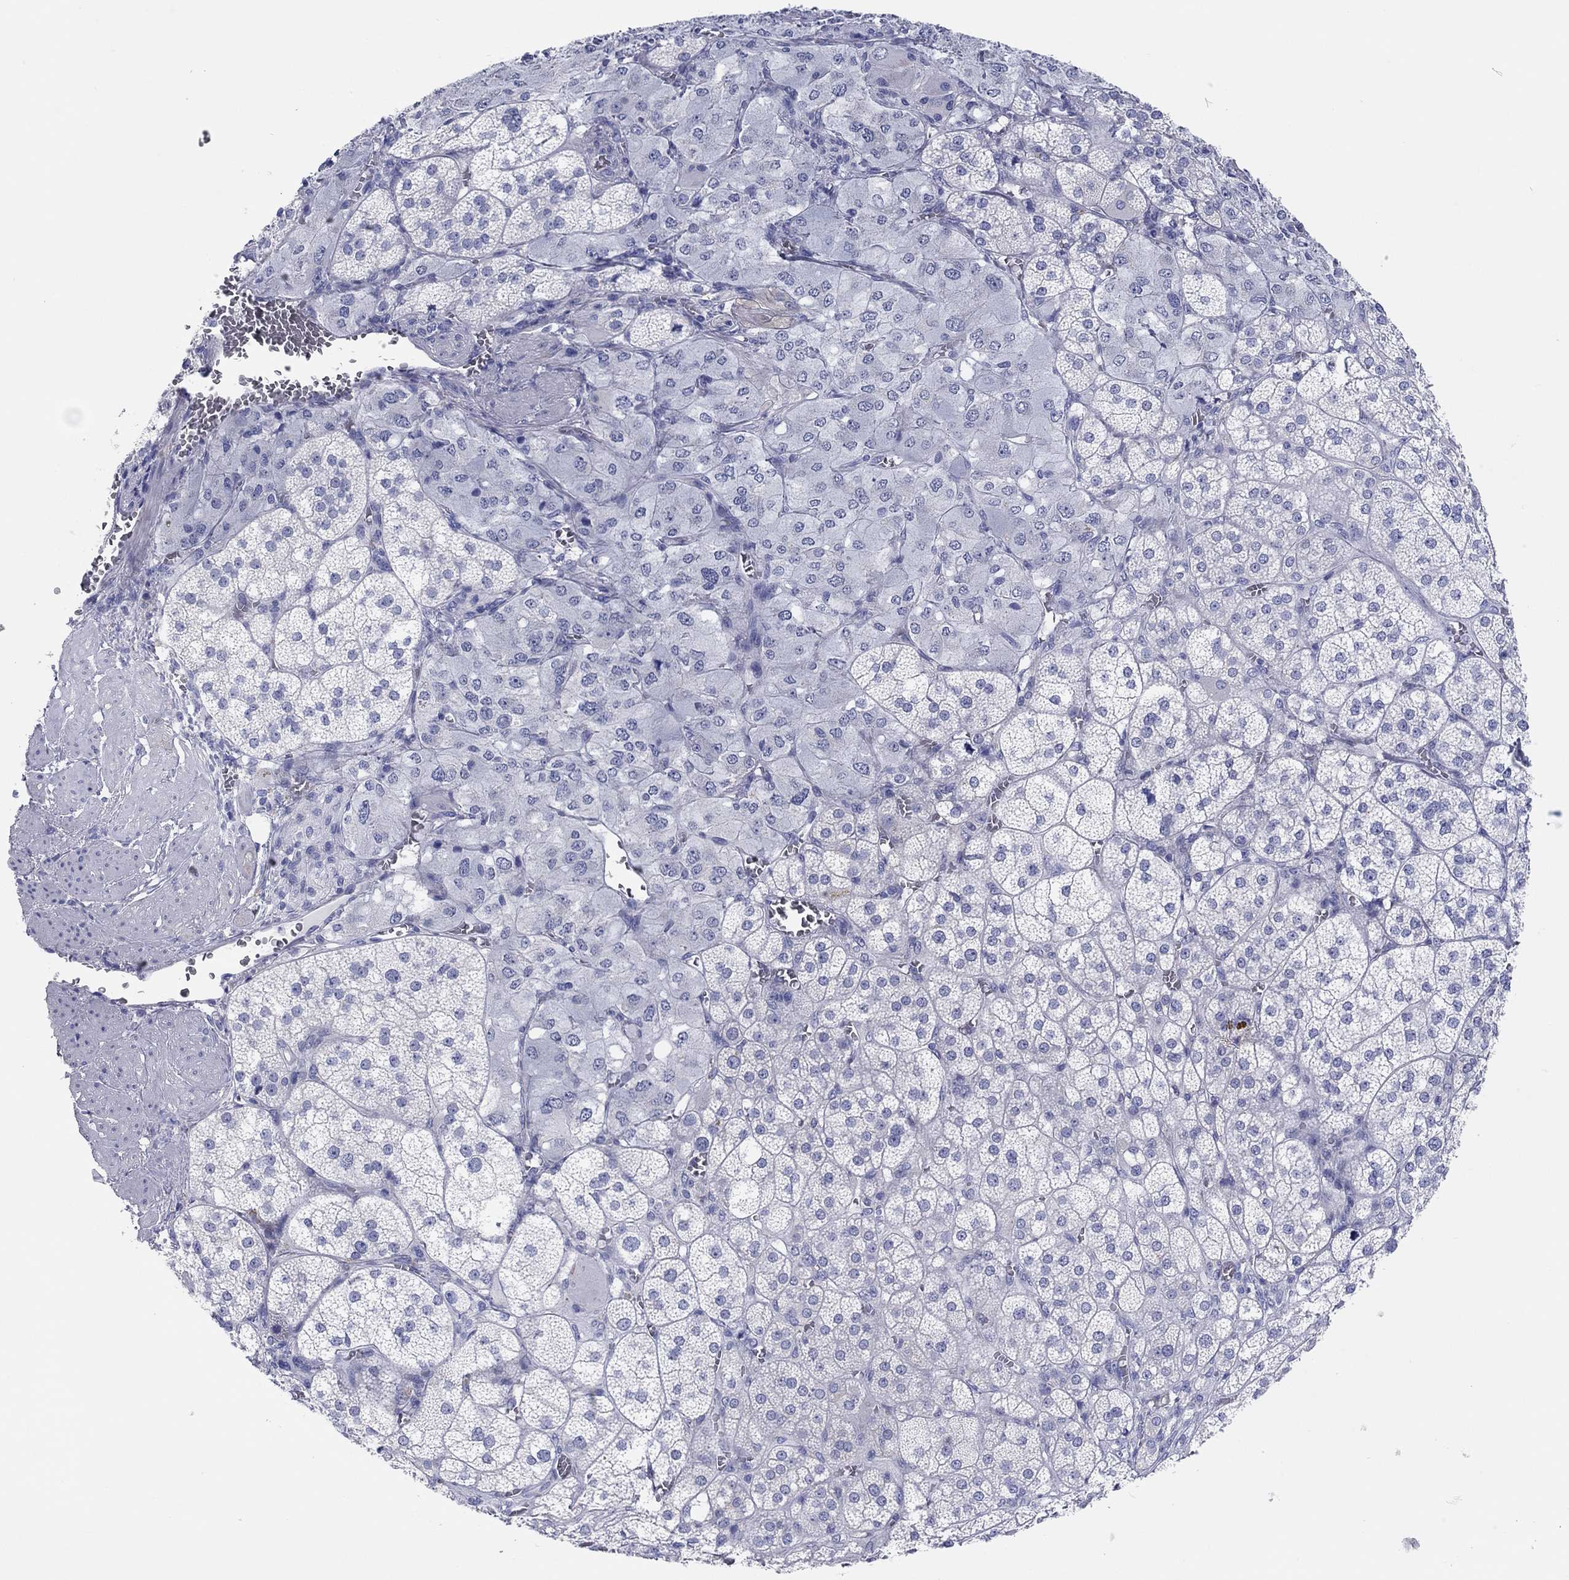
{"staining": {"intensity": "negative", "quantity": "none", "location": "none"}, "tissue": "adrenal gland", "cell_type": "Glandular cells", "image_type": "normal", "snomed": [{"axis": "morphology", "description": "Normal tissue, NOS"}, {"axis": "topography", "description": "Adrenal gland"}], "caption": "This photomicrograph is of normal adrenal gland stained with IHC to label a protein in brown with the nuclei are counter-stained blue. There is no staining in glandular cells.", "gene": "ERICH3", "patient": {"sex": "female", "age": 60}}